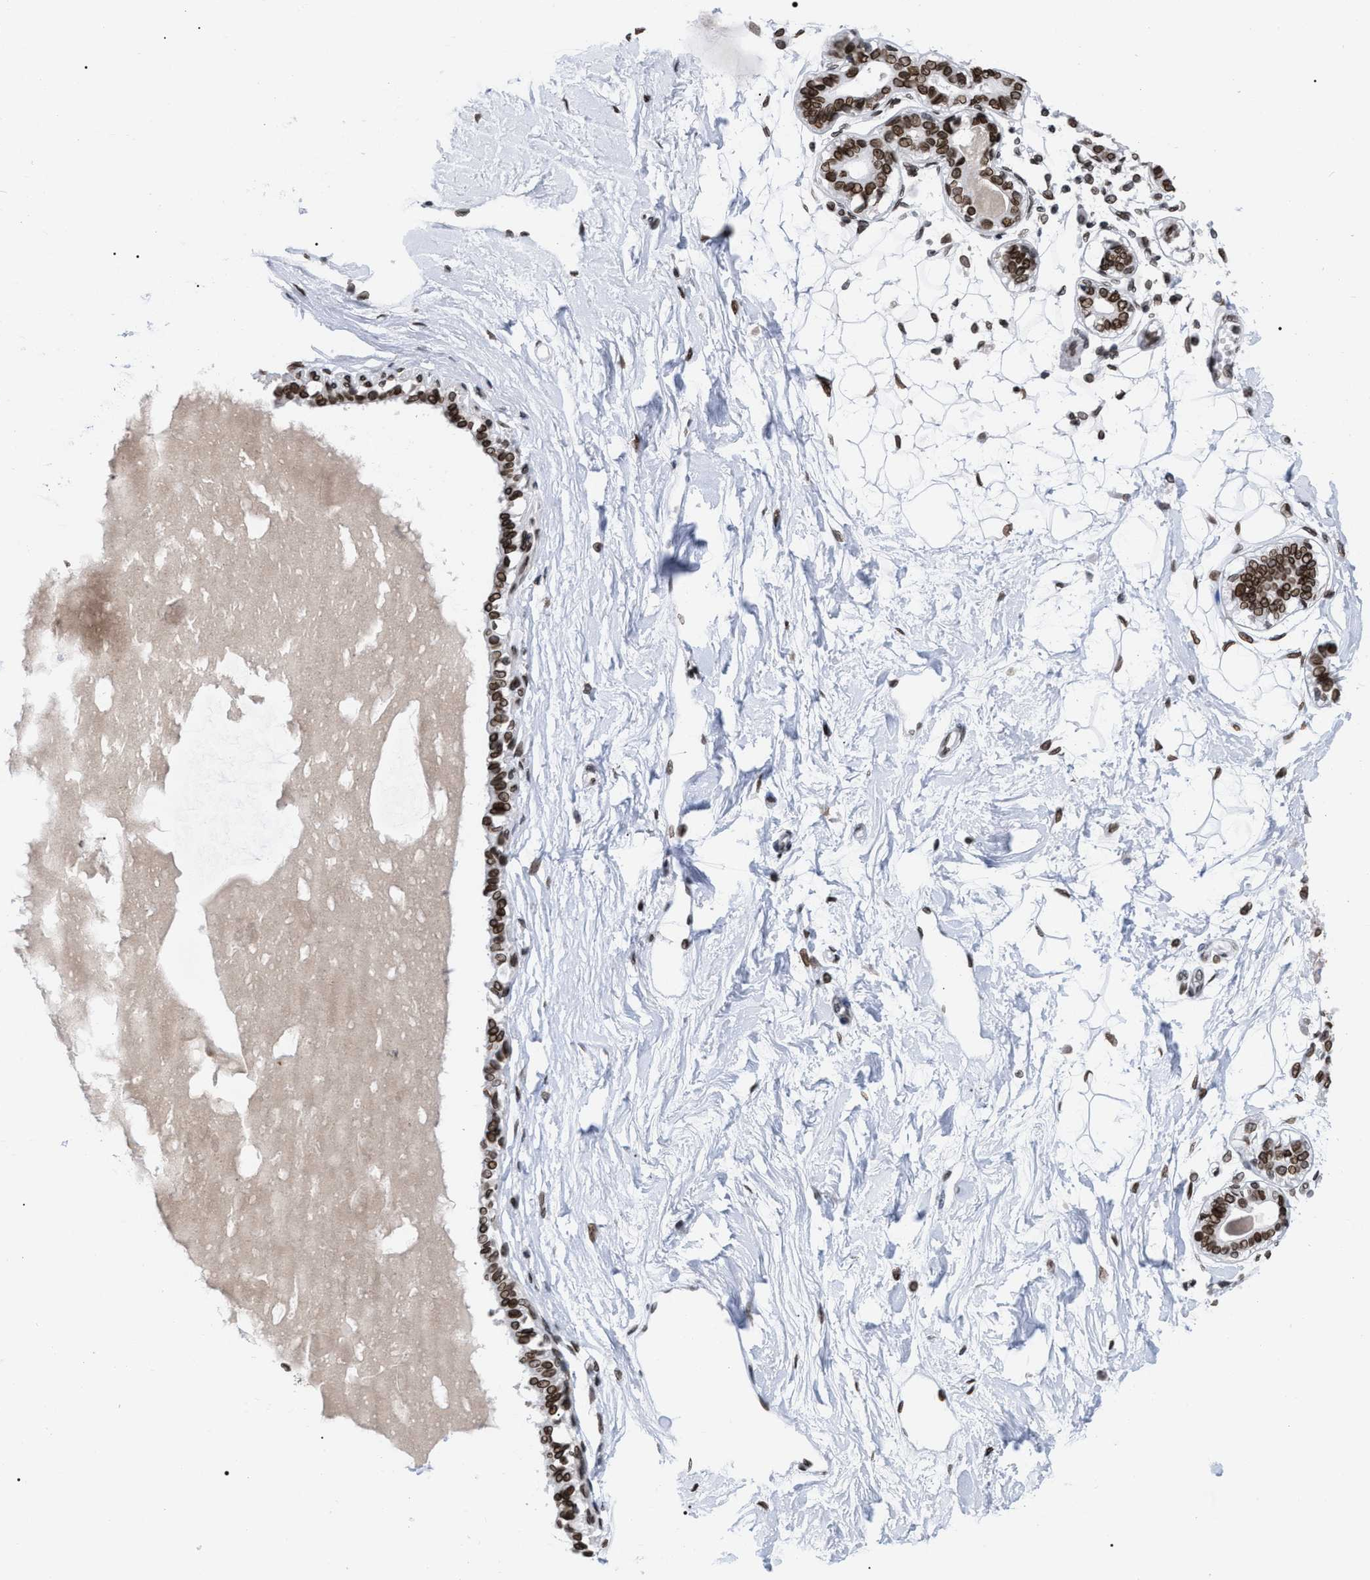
{"staining": {"intensity": "moderate", "quantity": ">75%", "location": "nuclear"}, "tissue": "breast", "cell_type": "Adipocytes", "image_type": "normal", "snomed": [{"axis": "morphology", "description": "Normal tissue, NOS"}, {"axis": "topography", "description": "Breast"}], "caption": "Unremarkable breast displays moderate nuclear positivity in about >75% of adipocytes, visualized by immunohistochemistry. The protein is shown in brown color, while the nuclei are stained blue.", "gene": "TPR", "patient": {"sex": "female", "age": 45}}